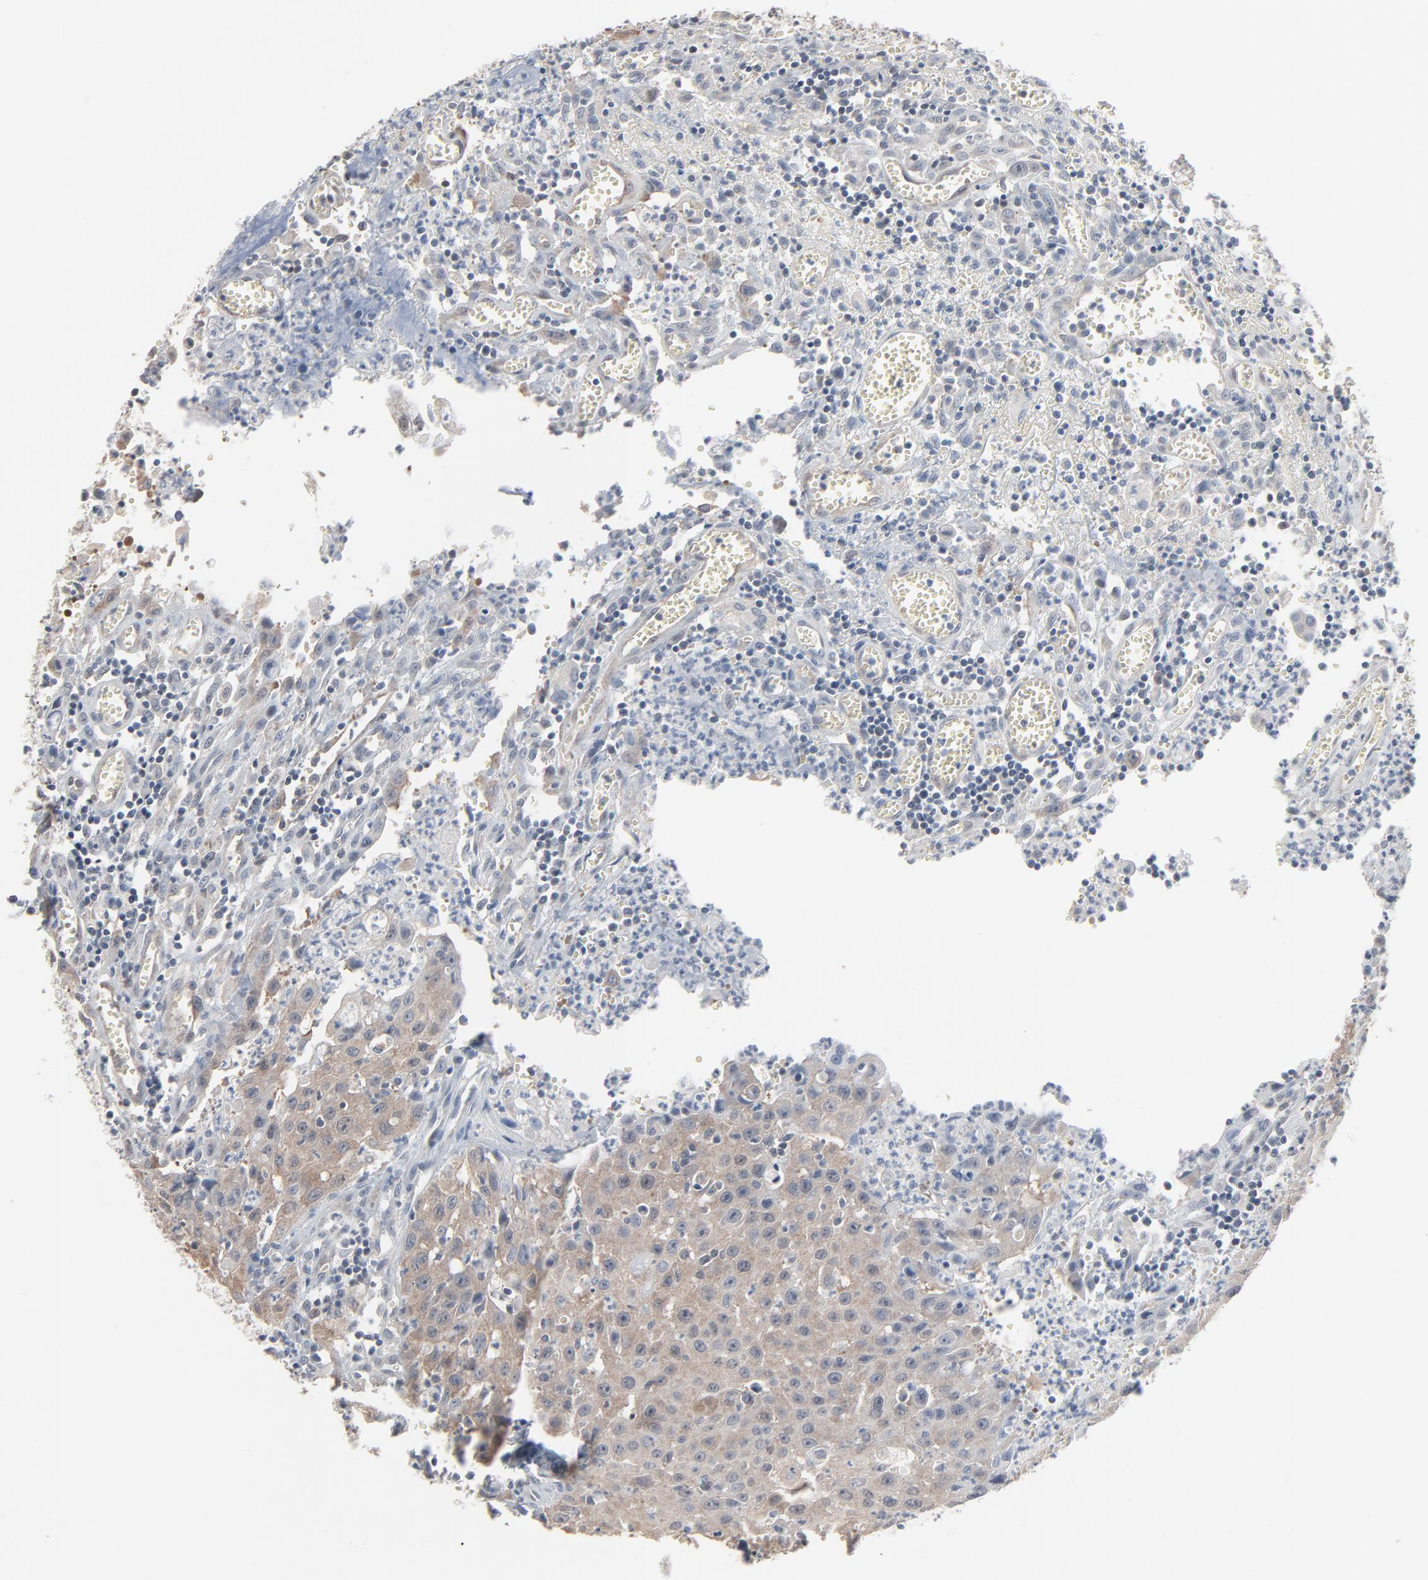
{"staining": {"intensity": "weak", "quantity": ">75%", "location": "cytoplasmic/membranous"}, "tissue": "urothelial cancer", "cell_type": "Tumor cells", "image_type": "cancer", "snomed": [{"axis": "morphology", "description": "Urothelial carcinoma, High grade"}, {"axis": "topography", "description": "Urinary bladder"}], "caption": "Human urothelial cancer stained with a brown dye shows weak cytoplasmic/membranous positive staining in about >75% of tumor cells.", "gene": "CCT5", "patient": {"sex": "male", "age": 66}}